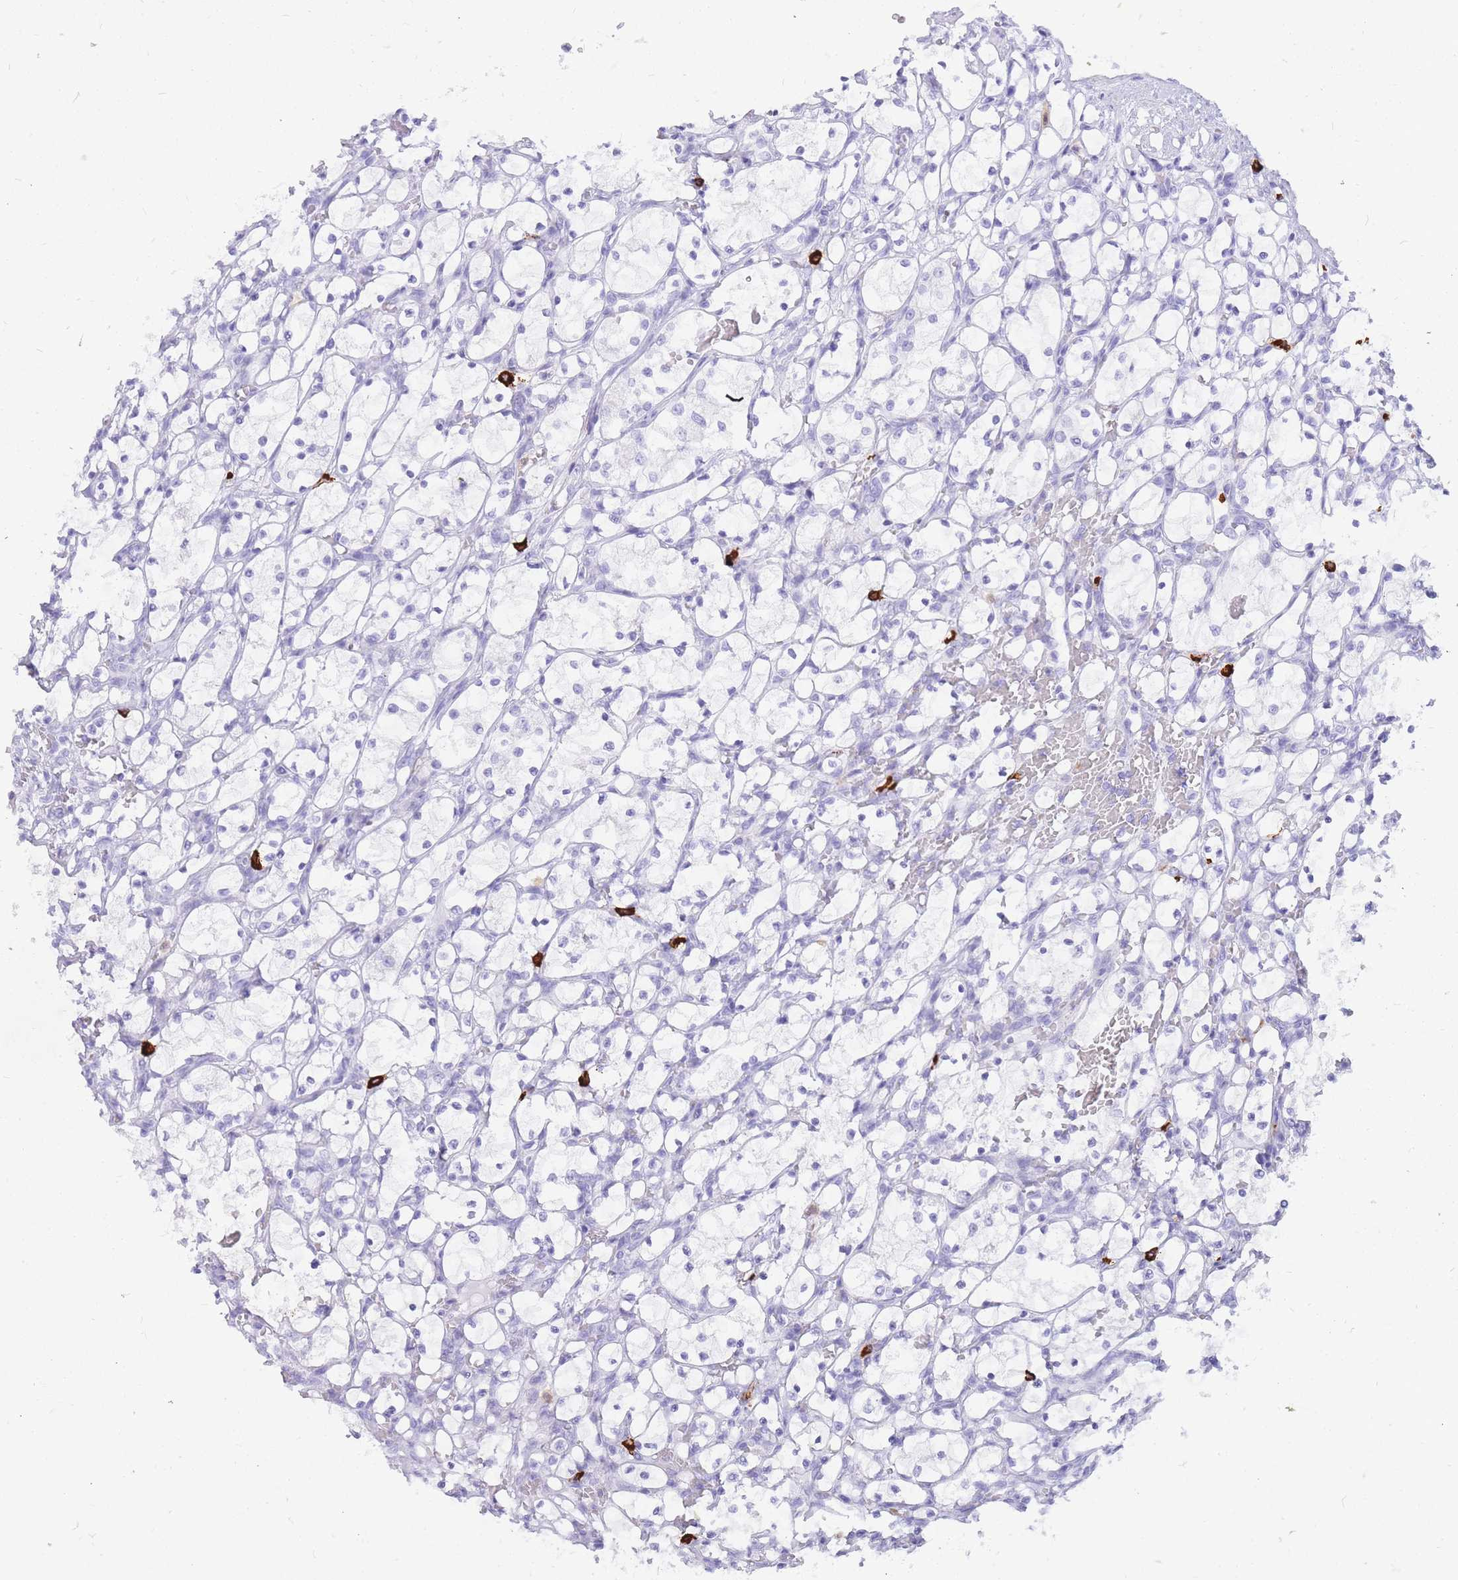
{"staining": {"intensity": "negative", "quantity": "none", "location": "none"}, "tissue": "renal cancer", "cell_type": "Tumor cells", "image_type": "cancer", "snomed": [{"axis": "morphology", "description": "Adenocarcinoma, NOS"}, {"axis": "topography", "description": "Kidney"}], "caption": "Immunohistochemical staining of human renal cancer exhibits no significant expression in tumor cells.", "gene": "HERC1", "patient": {"sex": "female", "age": 69}}